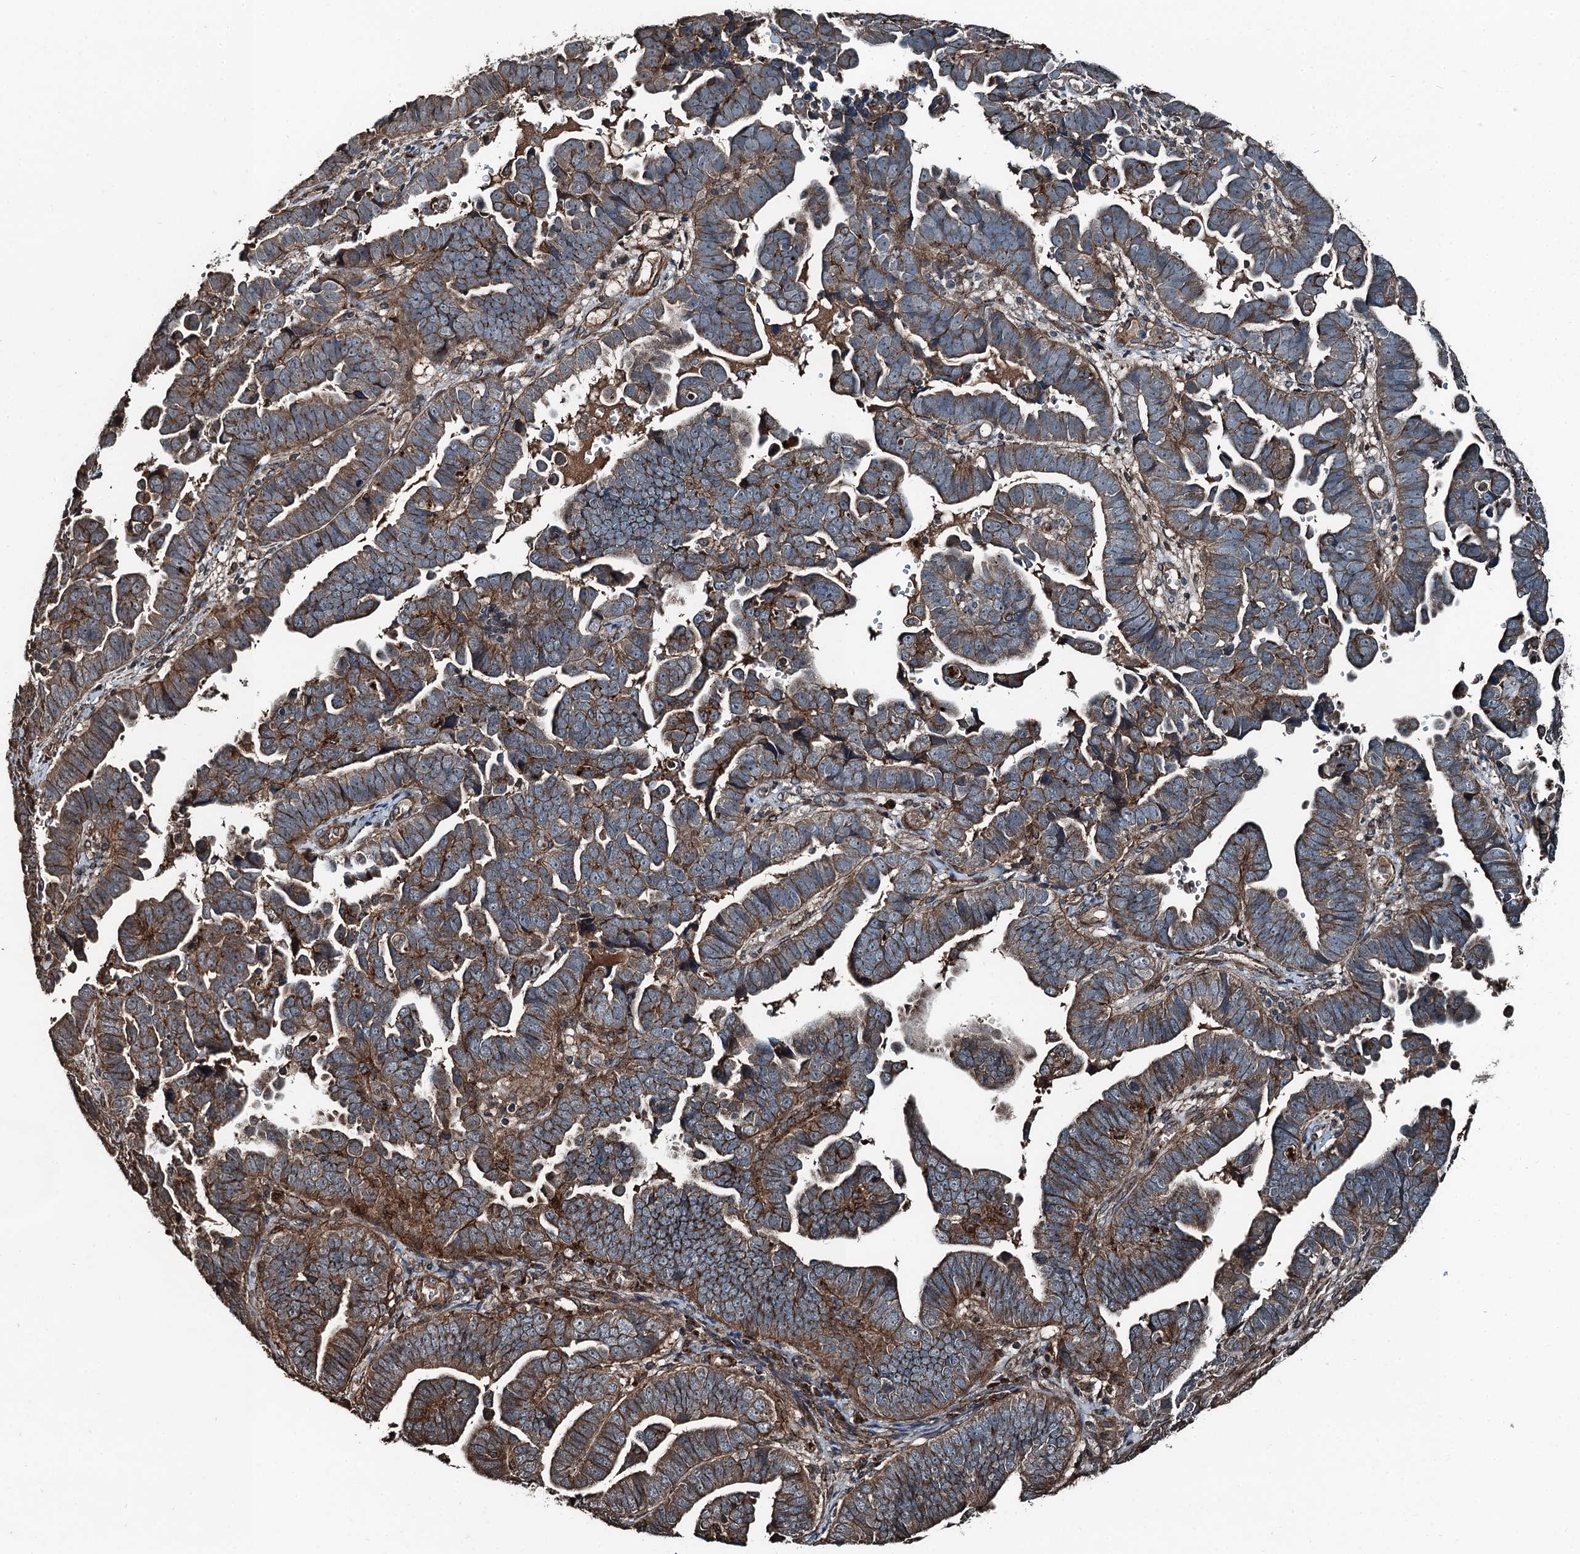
{"staining": {"intensity": "moderate", "quantity": ">75%", "location": "cytoplasmic/membranous"}, "tissue": "endometrial cancer", "cell_type": "Tumor cells", "image_type": "cancer", "snomed": [{"axis": "morphology", "description": "Adenocarcinoma, NOS"}, {"axis": "topography", "description": "Endometrium"}], "caption": "Immunohistochemistry micrograph of human endometrial cancer (adenocarcinoma) stained for a protein (brown), which displays medium levels of moderate cytoplasmic/membranous expression in about >75% of tumor cells.", "gene": "TCTN1", "patient": {"sex": "female", "age": 75}}